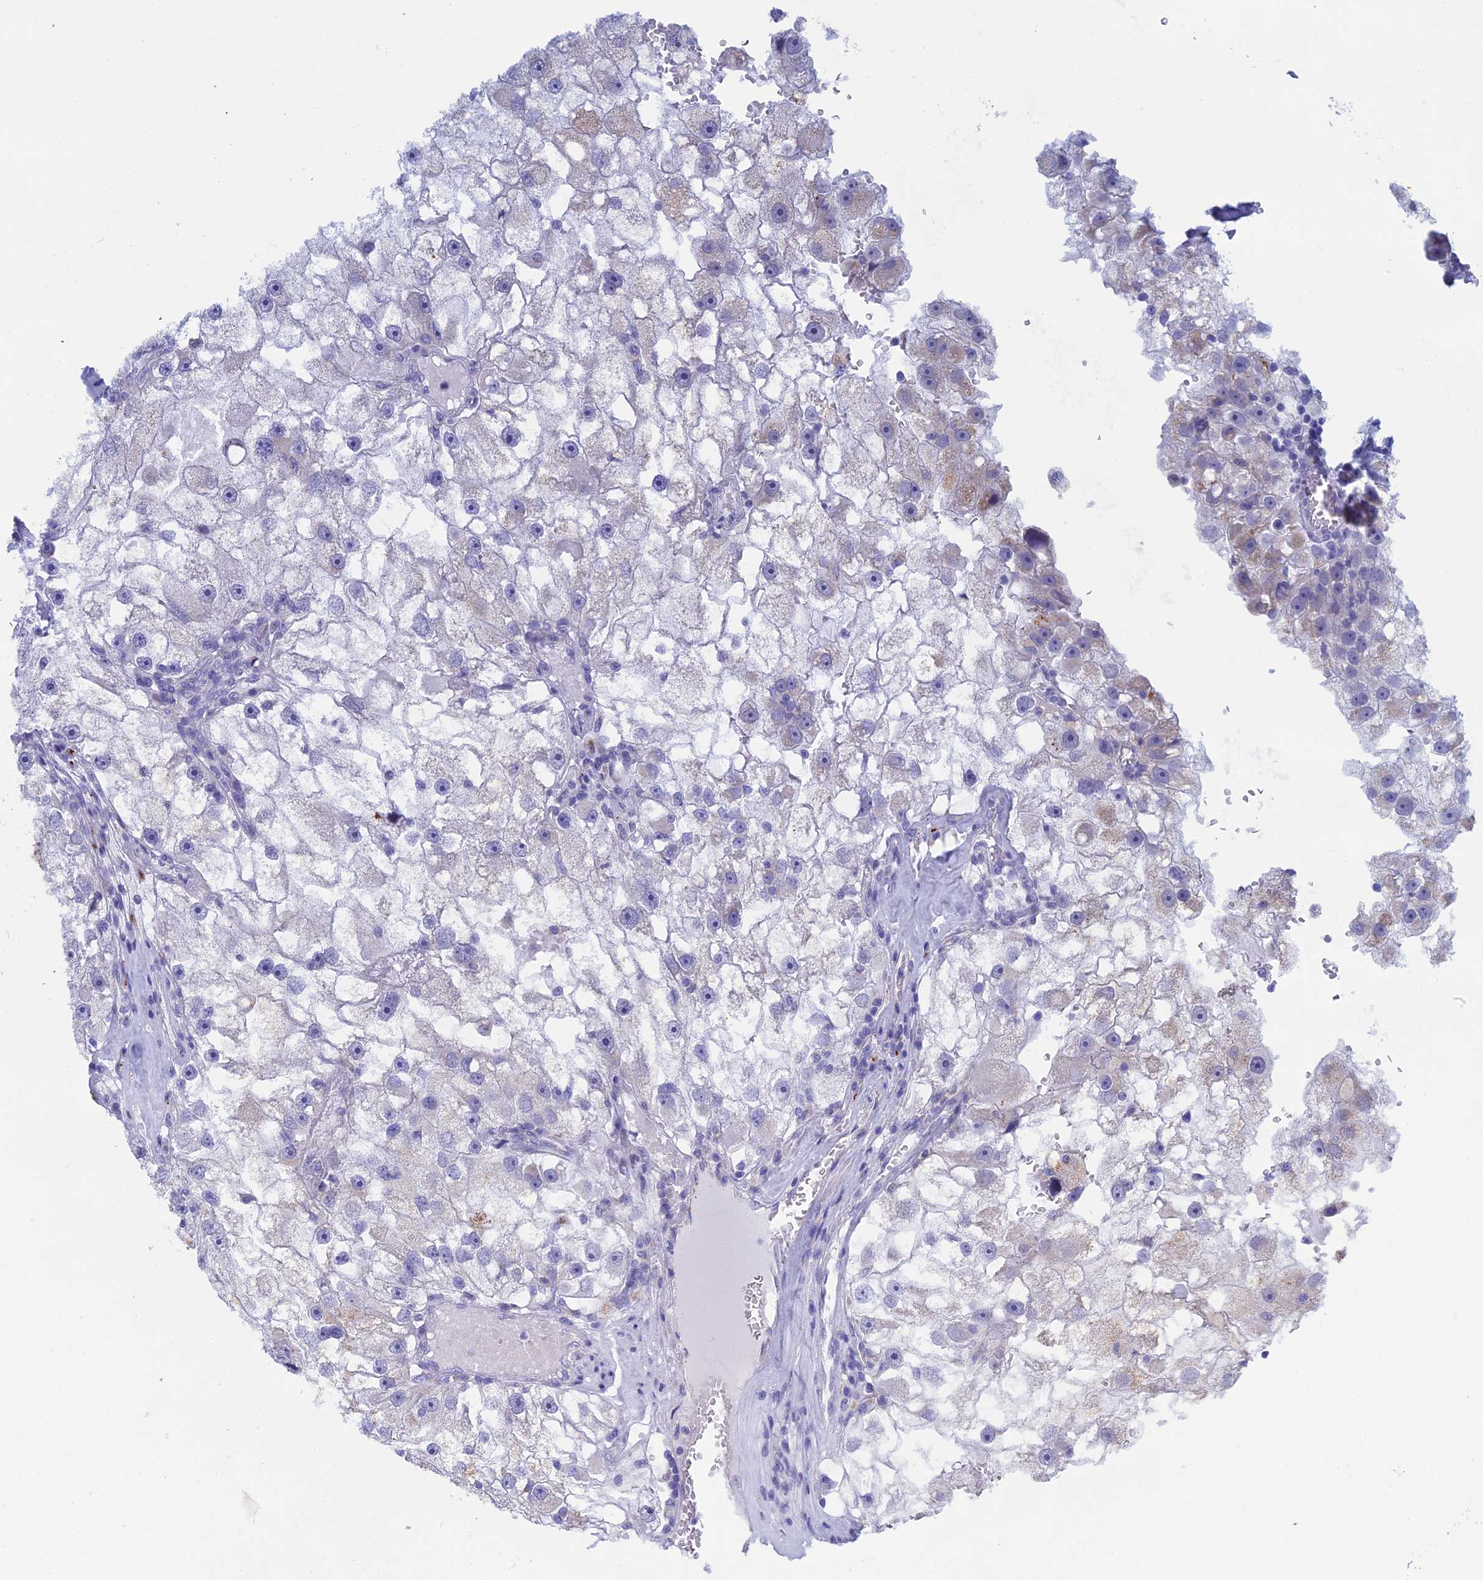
{"staining": {"intensity": "negative", "quantity": "none", "location": "none"}, "tissue": "renal cancer", "cell_type": "Tumor cells", "image_type": "cancer", "snomed": [{"axis": "morphology", "description": "Adenocarcinoma, NOS"}, {"axis": "topography", "description": "Kidney"}], "caption": "This is an immunohistochemistry image of renal adenocarcinoma. There is no staining in tumor cells.", "gene": "CFAP210", "patient": {"sex": "male", "age": 63}}